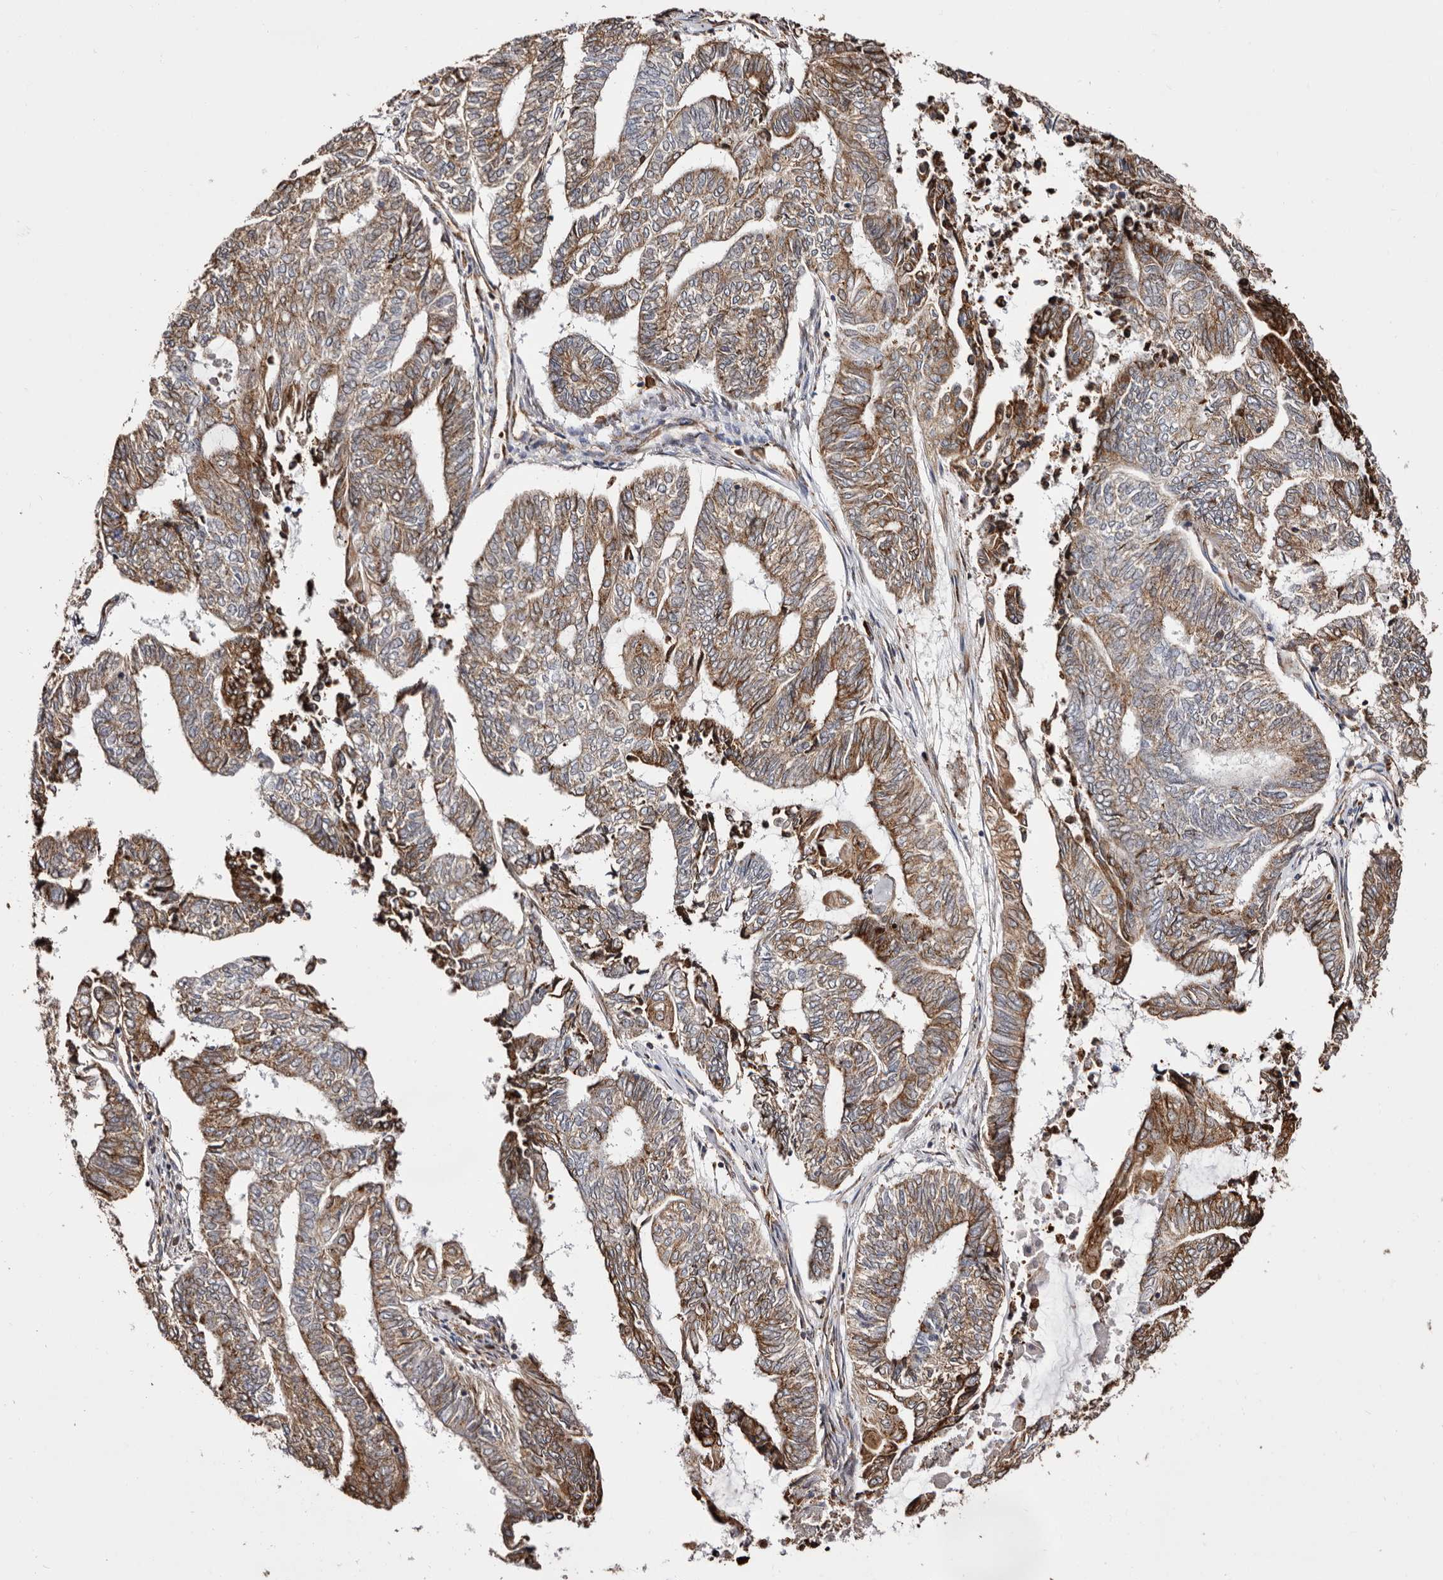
{"staining": {"intensity": "moderate", "quantity": ">75%", "location": "cytoplasmic/membranous"}, "tissue": "endometrial cancer", "cell_type": "Tumor cells", "image_type": "cancer", "snomed": [{"axis": "morphology", "description": "Adenocarcinoma, NOS"}, {"axis": "topography", "description": "Uterus"}, {"axis": "topography", "description": "Endometrium"}], "caption": "Endometrial adenocarcinoma stained for a protein shows moderate cytoplasmic/membranous positivity in tumor cells. (DAB (3,3'-diaminobenzidine) = brown stain, brightfield microscopy at high magnification).", "gene": "ACBD6", "patient": {"sex": "female", "age": 70}}